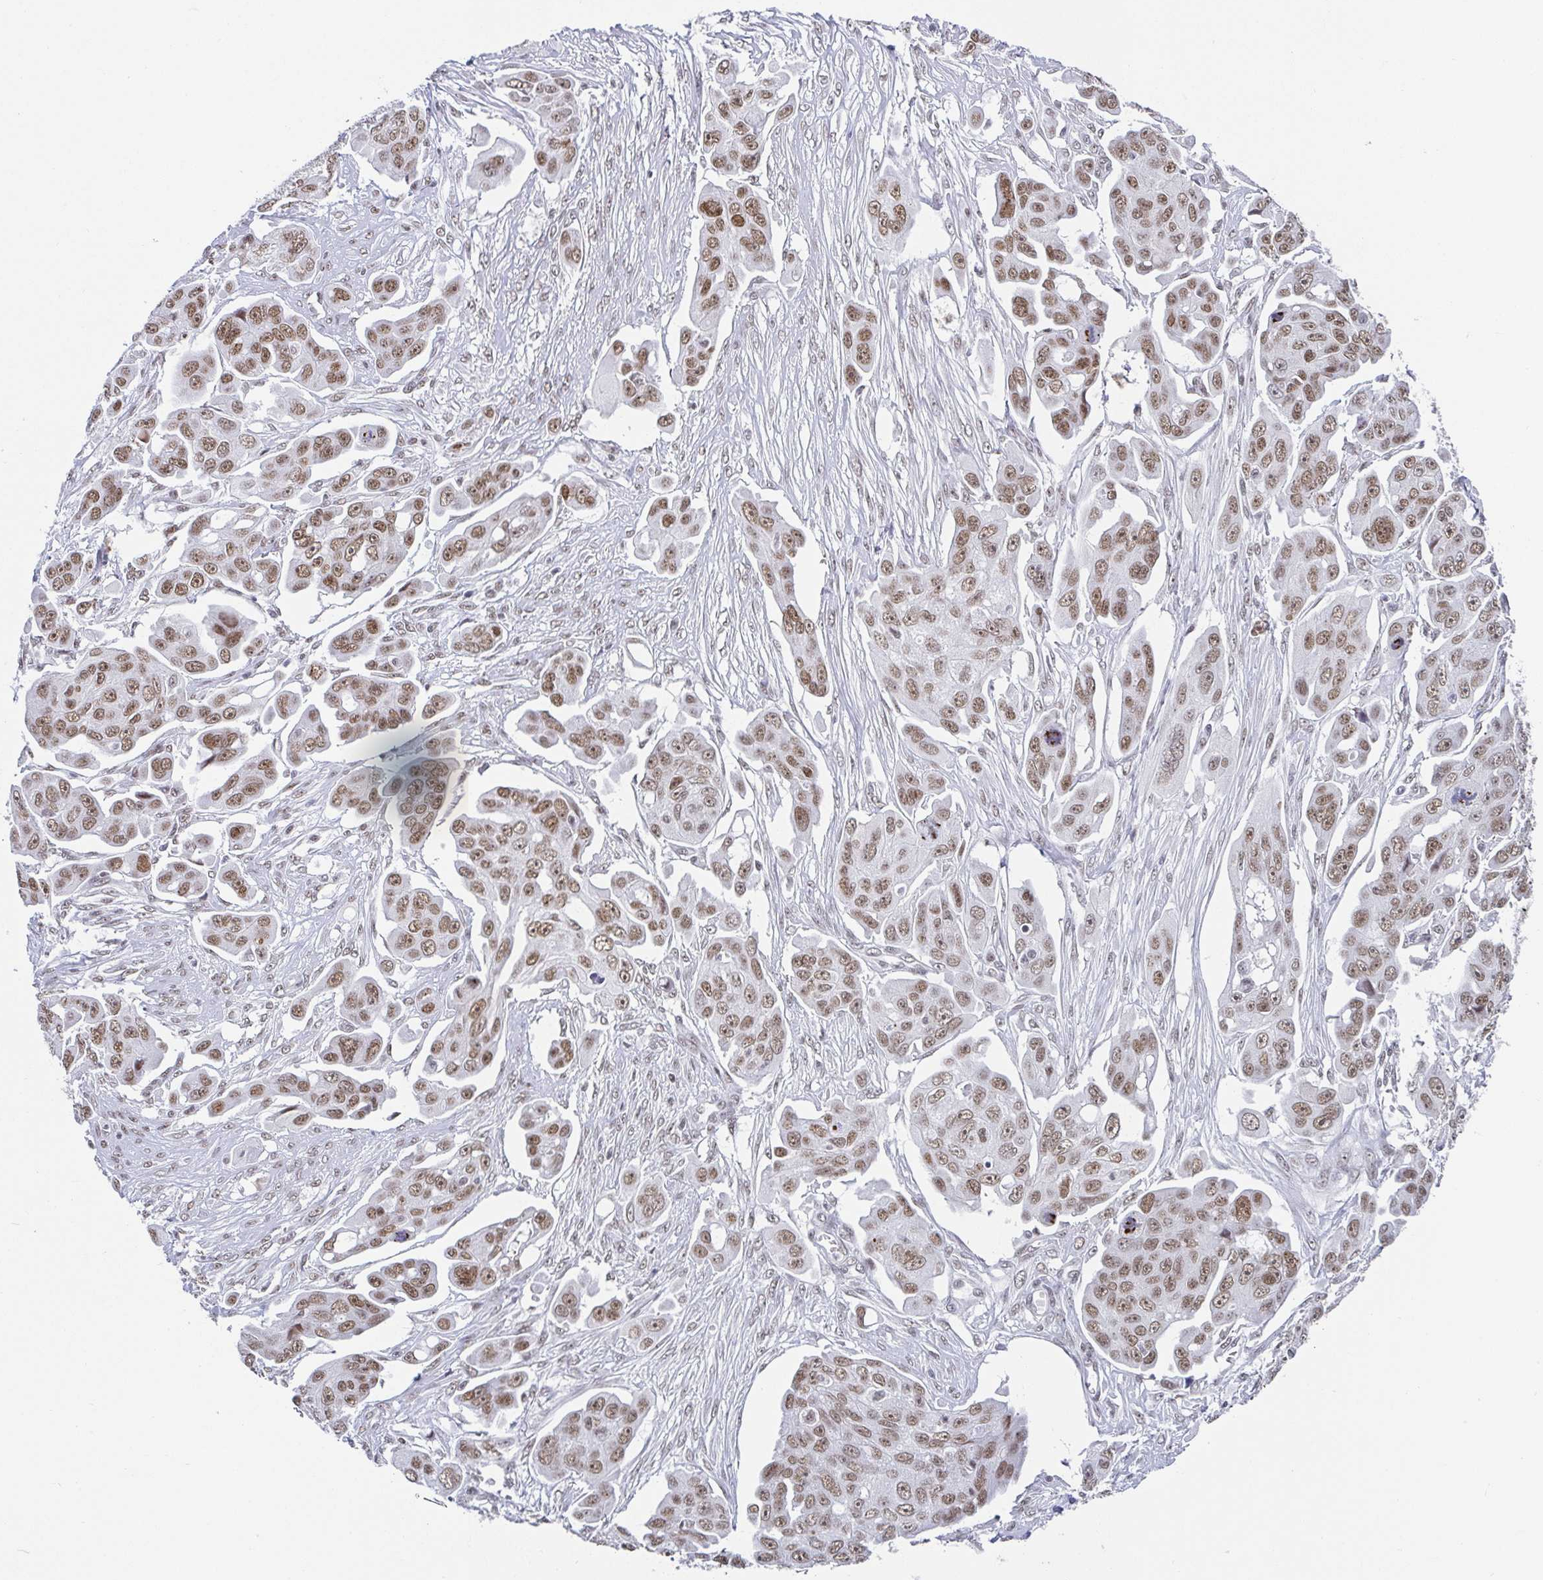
{"staining": {"intensity": "moderate", "quantity": ">75%", "location": "nuclear"}, "tissue": "ovarian cancer", "cell_type": "Tumor cells", "image_type": "cancer", "snomed": [{"axis": "morphology", "description": "Carcinoma, endometroid"}, {"axis": "topography", "description": "Ovary"}], "caption": "Brown immunohistochemical staining in human endometroid carcinoma (ovarian) reveals moderate nuclear staining in about >75% of tumor cells.", "gene": "SLC7A10", "patient": {"sex": "female", "age": 70}}